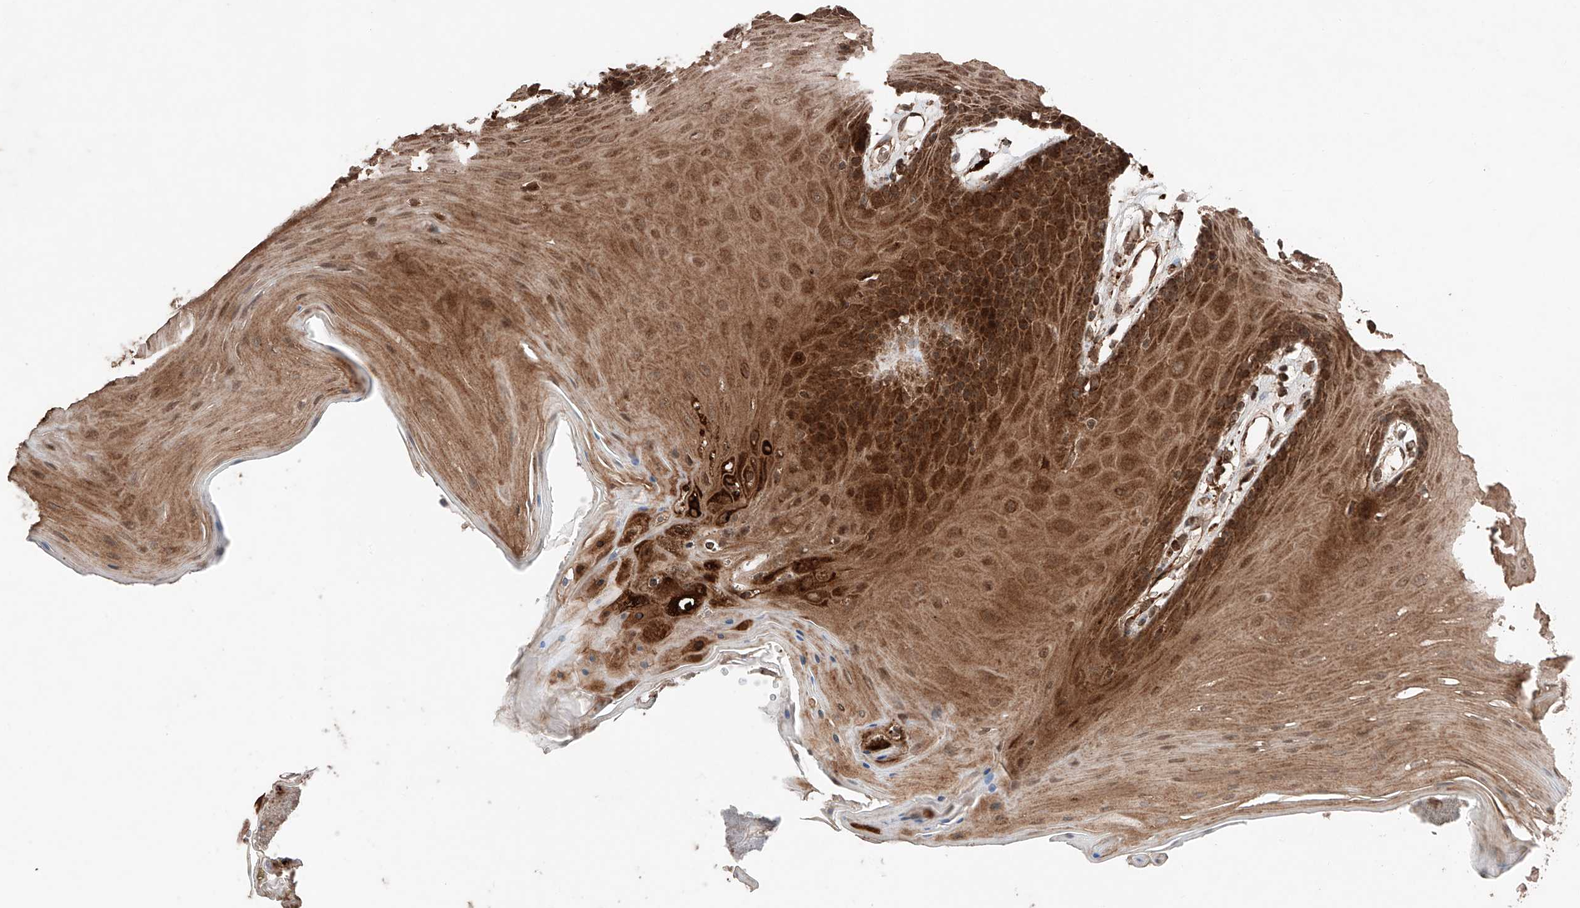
{"staining": {"intensity": "strong", "quantity": "25%-75%", "location": "cytoplasmic/membranous,nuclear"}, "tissue": "oral mucosa", "cell_type": "Squamous epithelial cells", "image_type": "normal", "snomed": [{"axis": "morphology", "description": "Normal tissue, NOS"}, {"axis": "morphology", "description": "Squamous cell carcinoma, NOS"}, {"axis": "topography", "description": "Skeletal muscle"}, {"axis": "topography", "description": "Oral tissue"}, {"axis": "topography", "description": "Salivary gland"}, {"axis": "topography", "description": "Head-Neck"}], "caption": "Protein staining by immunohistochemistry displays strong cytoplasmic/membranous,nuclear staining in approximately 25%-75% of squamous epithelial cells in benign oral mucosa.", "gene": "ZSCAN29", "patient": {"sex": "male", "age": 54}}